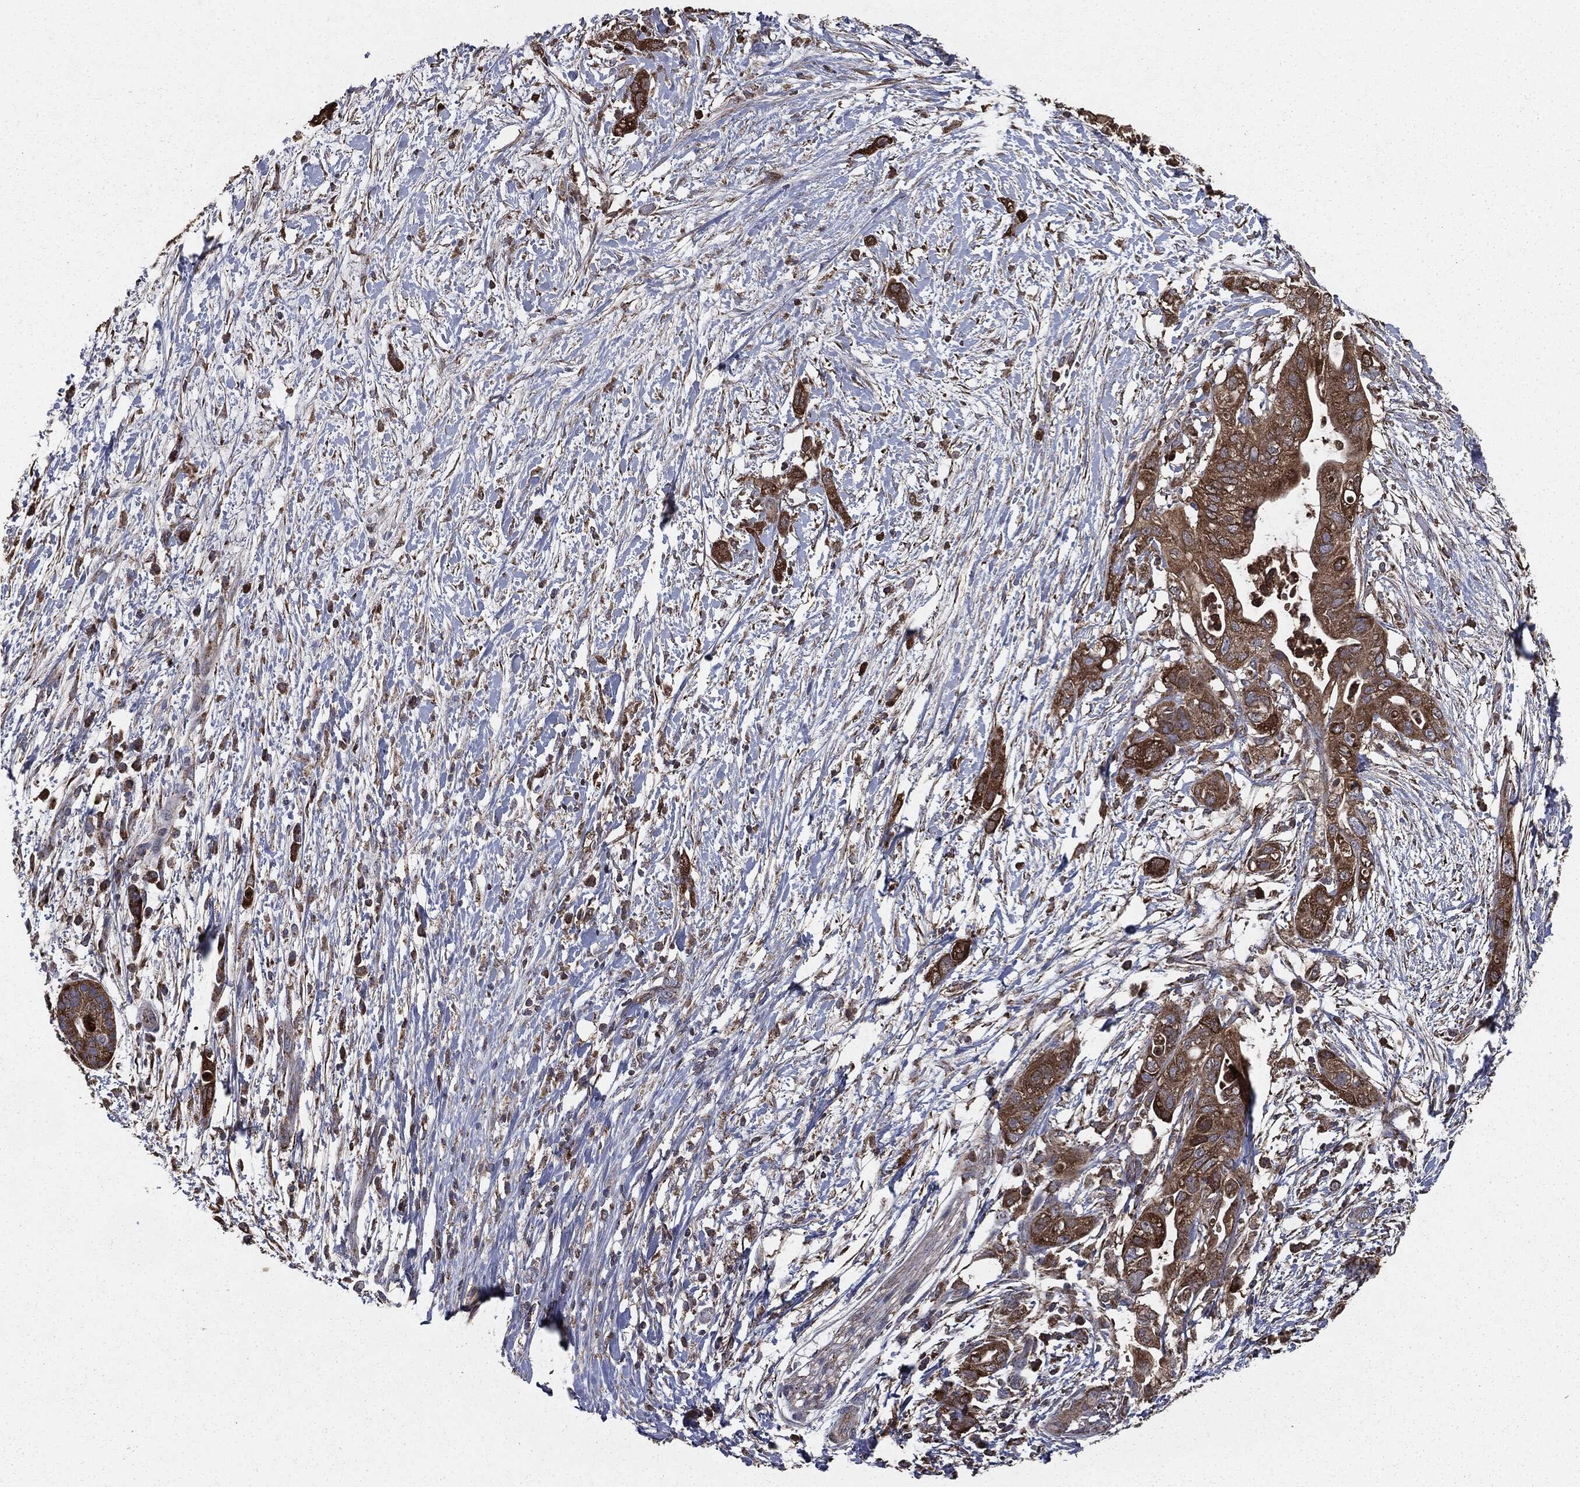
{"staining": {"intensity": "strong", "quantity": ">75%", "location": "cytoplasmic/membranous"}, "tissue": "pancreatic cancer", "cell_type": "Tumor cells", "image_type": "cancer", "snomed": [{"axis": "morphology", "description": "Adenocarcinoma, NOS"}, {"axis": "topography", "description": "Pancreas"}], "caption": "Strong cytoplasmic/membranous positivity is appreciated in about >75% of tumor cells in pancreatic adenocarcinoma. Using DAB (3,3'-diaminobenzidine) (brown) and hematoxylin (blue) stains, captured at high magnification using brightfield microscopy.", "gene": "MAPK6", "patient": {"sex": "female", "age": 72}}